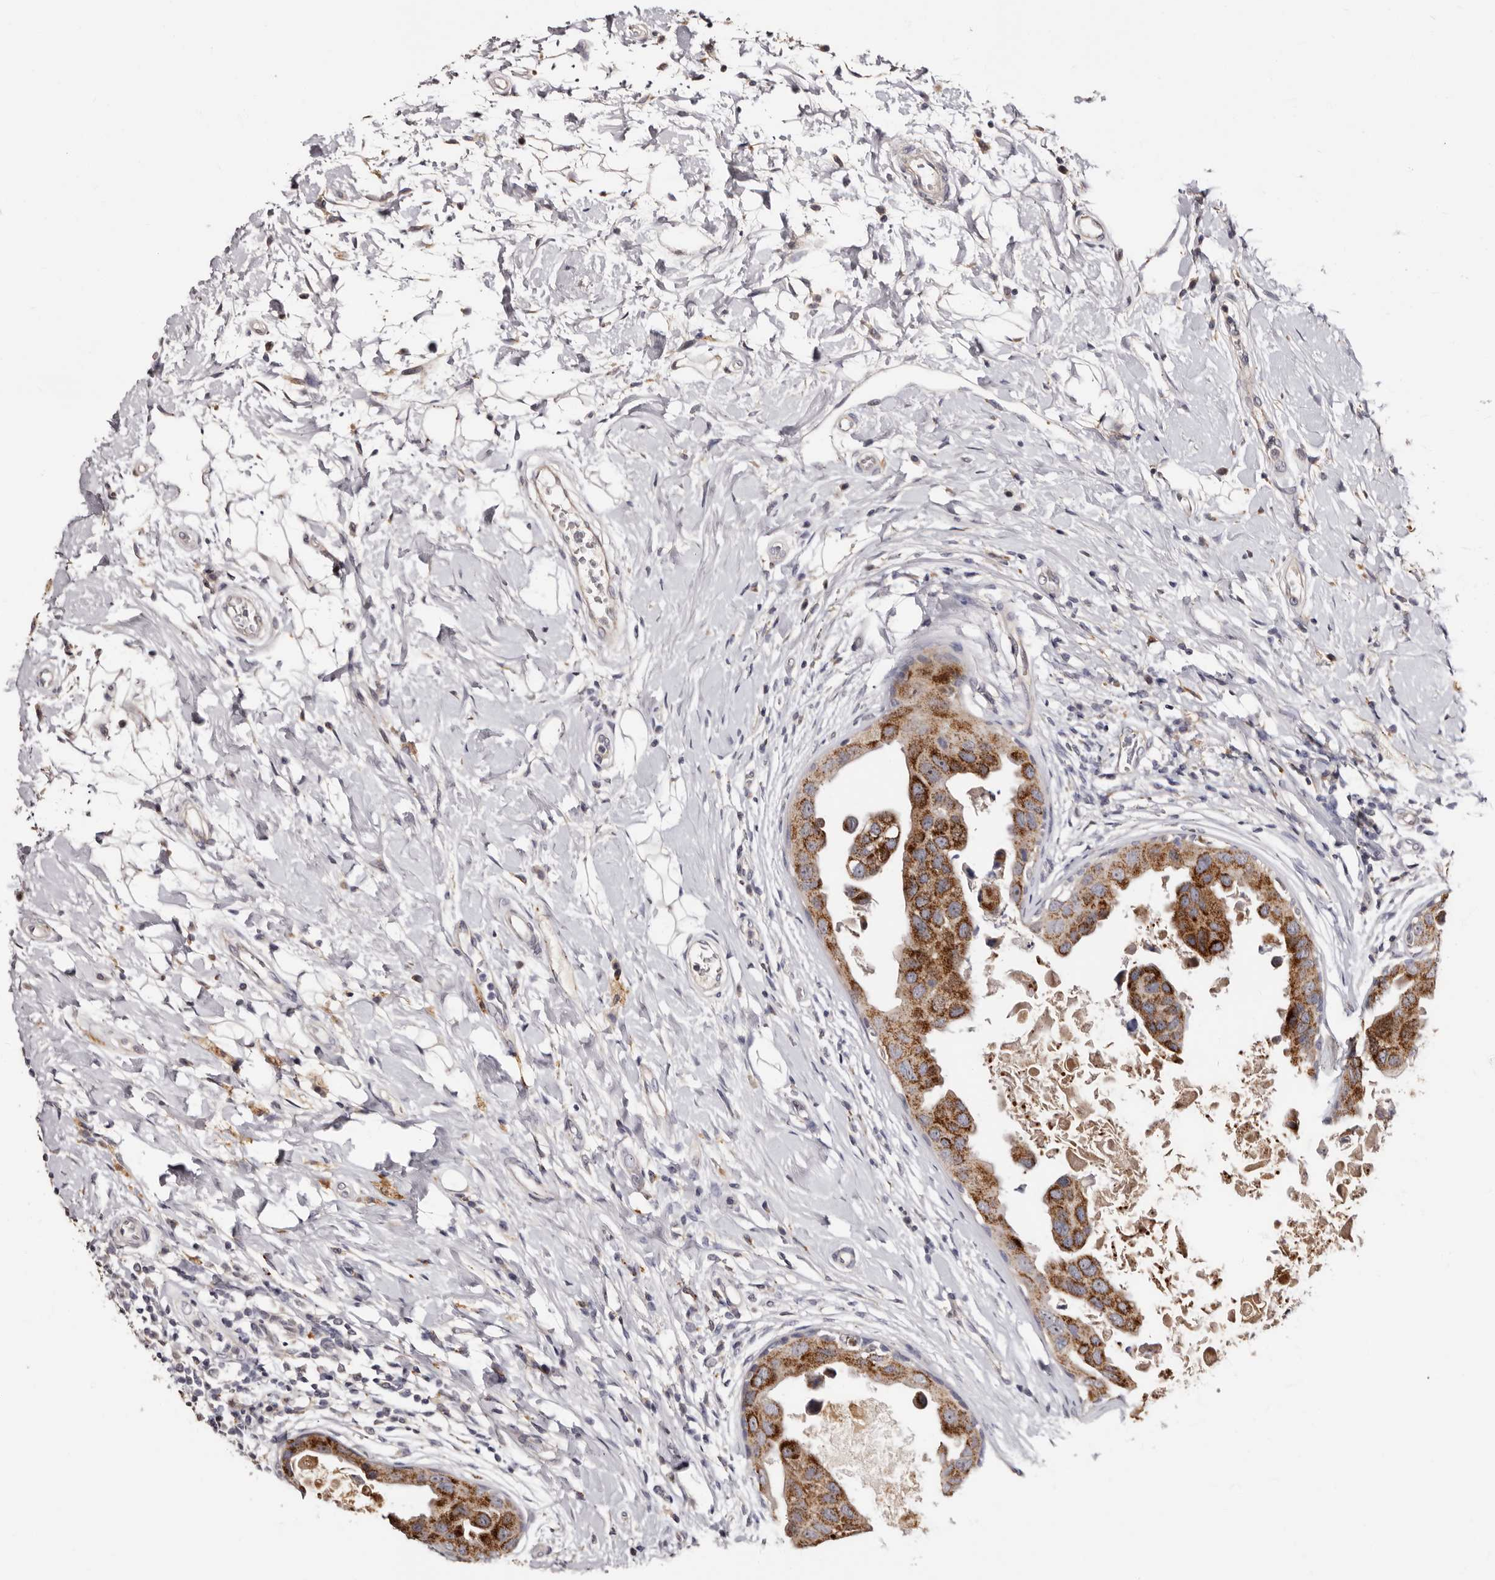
{"staining": {"intensity": "moderate", "quantity": ">75%", "location": "cytoplasmic/membranous"}, "tissue": "breast cancer", "cell_type": "Tumor cells", "image_type": "cancer", "snomed": [{"axis": "morphology", "description": "Duct carcinoma"}, {"axis": "topography", "description": "Breast"}], "caption": "The image reveals a brown stain indicating the presence of a protein in the cytoplasmic/membranous of tumor cells in breast cancer.", "gene": "PTAFR", "patient": {"sex": "female", "age": 27}}